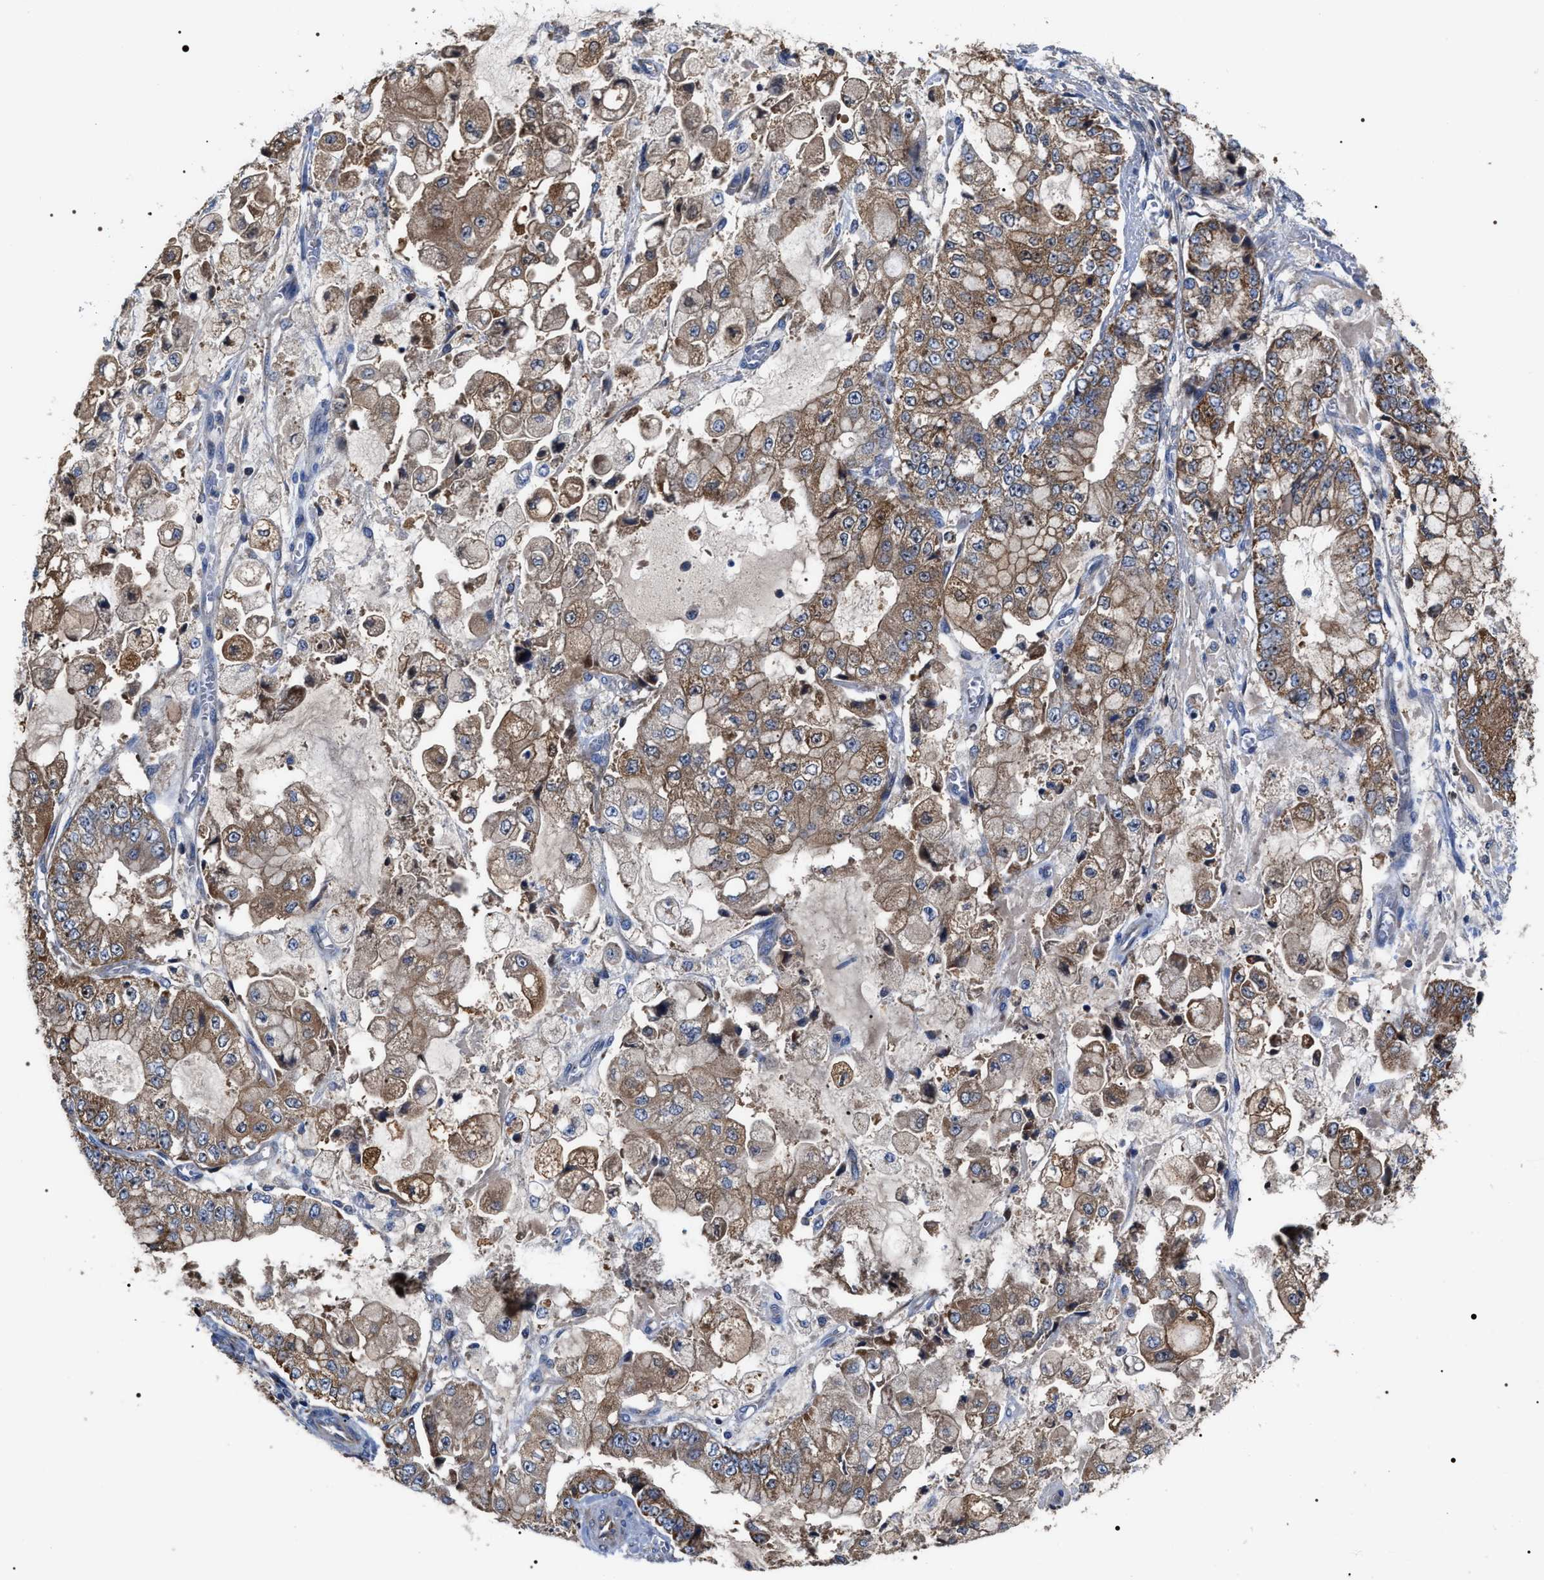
{"staining": {"intensity": "moderate", "quantity": ">75%", "location": "cytoplasmic/membranous"}, "tissue": "stomach cancer", "cell_type": "Tumor cells", "image_type": "cancer", "snomed": [{"axis": "morphology", "description": "Adenocarcinoma, NOS"}, {"axis": "topography", "description": "Stomach"}], "caption": "Immunohistochemistry photomicrograph of stomach adenocarcinoma stained for a protein (brown), which reveals medium levels of moderate cytoplasmic/membranous positivity in about >75% of tumor cells.", "gene": "MACC1", "patient": {"sex": "male", "age": 76}}